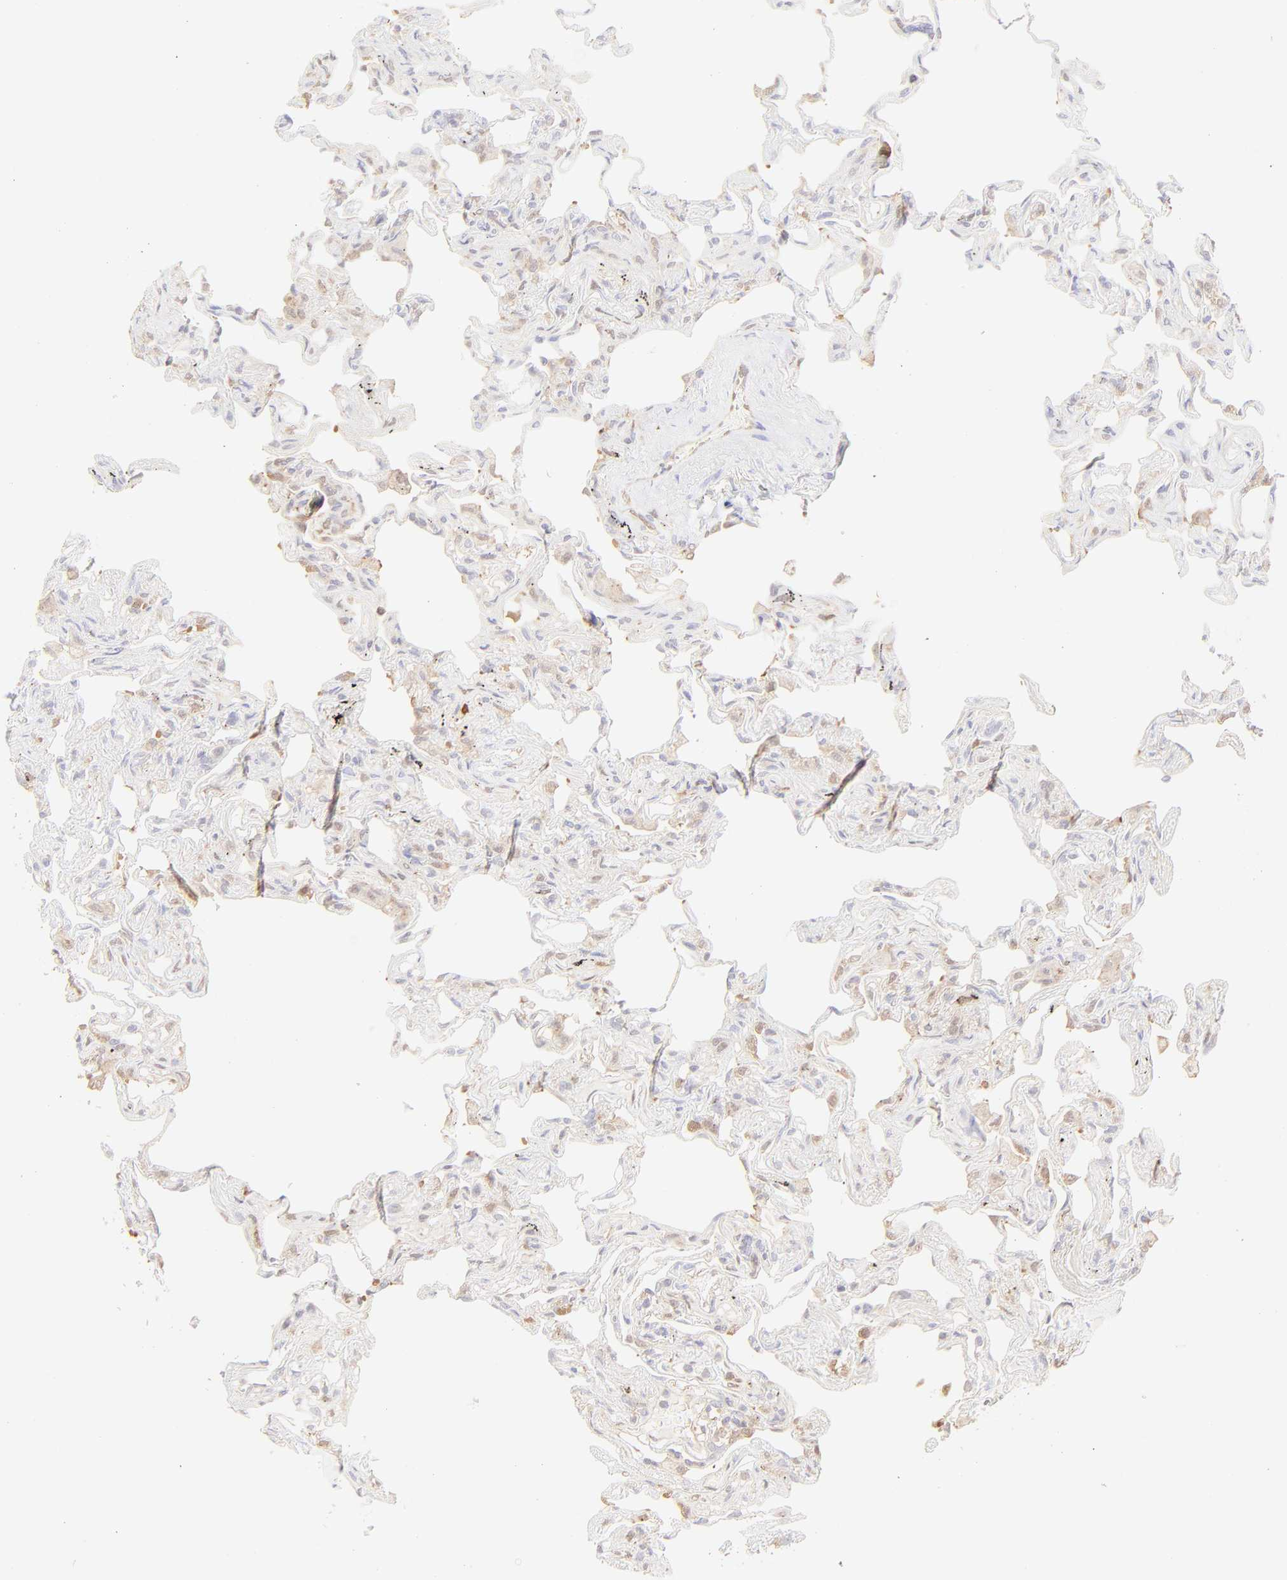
{"staining": {"intensity": "negative", "quantity": "none", "location": "none"}, "tissue": "lung", "cell_type": "Alveolar cells", "image_type": "normal", "snomed": [{"axis": "morphology", "description": "Normal tissue, NOS"}, {"axis": "morphology", "description": "Inflammation, NOS"}, {"axis": "topography", "description": "Lung"}], "caption": "Immunohistochemistry photomicrograph of benign lung: human lung stained with DAB (3,3'-diaminobenzidine) displays no significant protein expression in alveolar cells.", "gene": "HYAL1", "patient": {"sex": "male", "age": 69}}